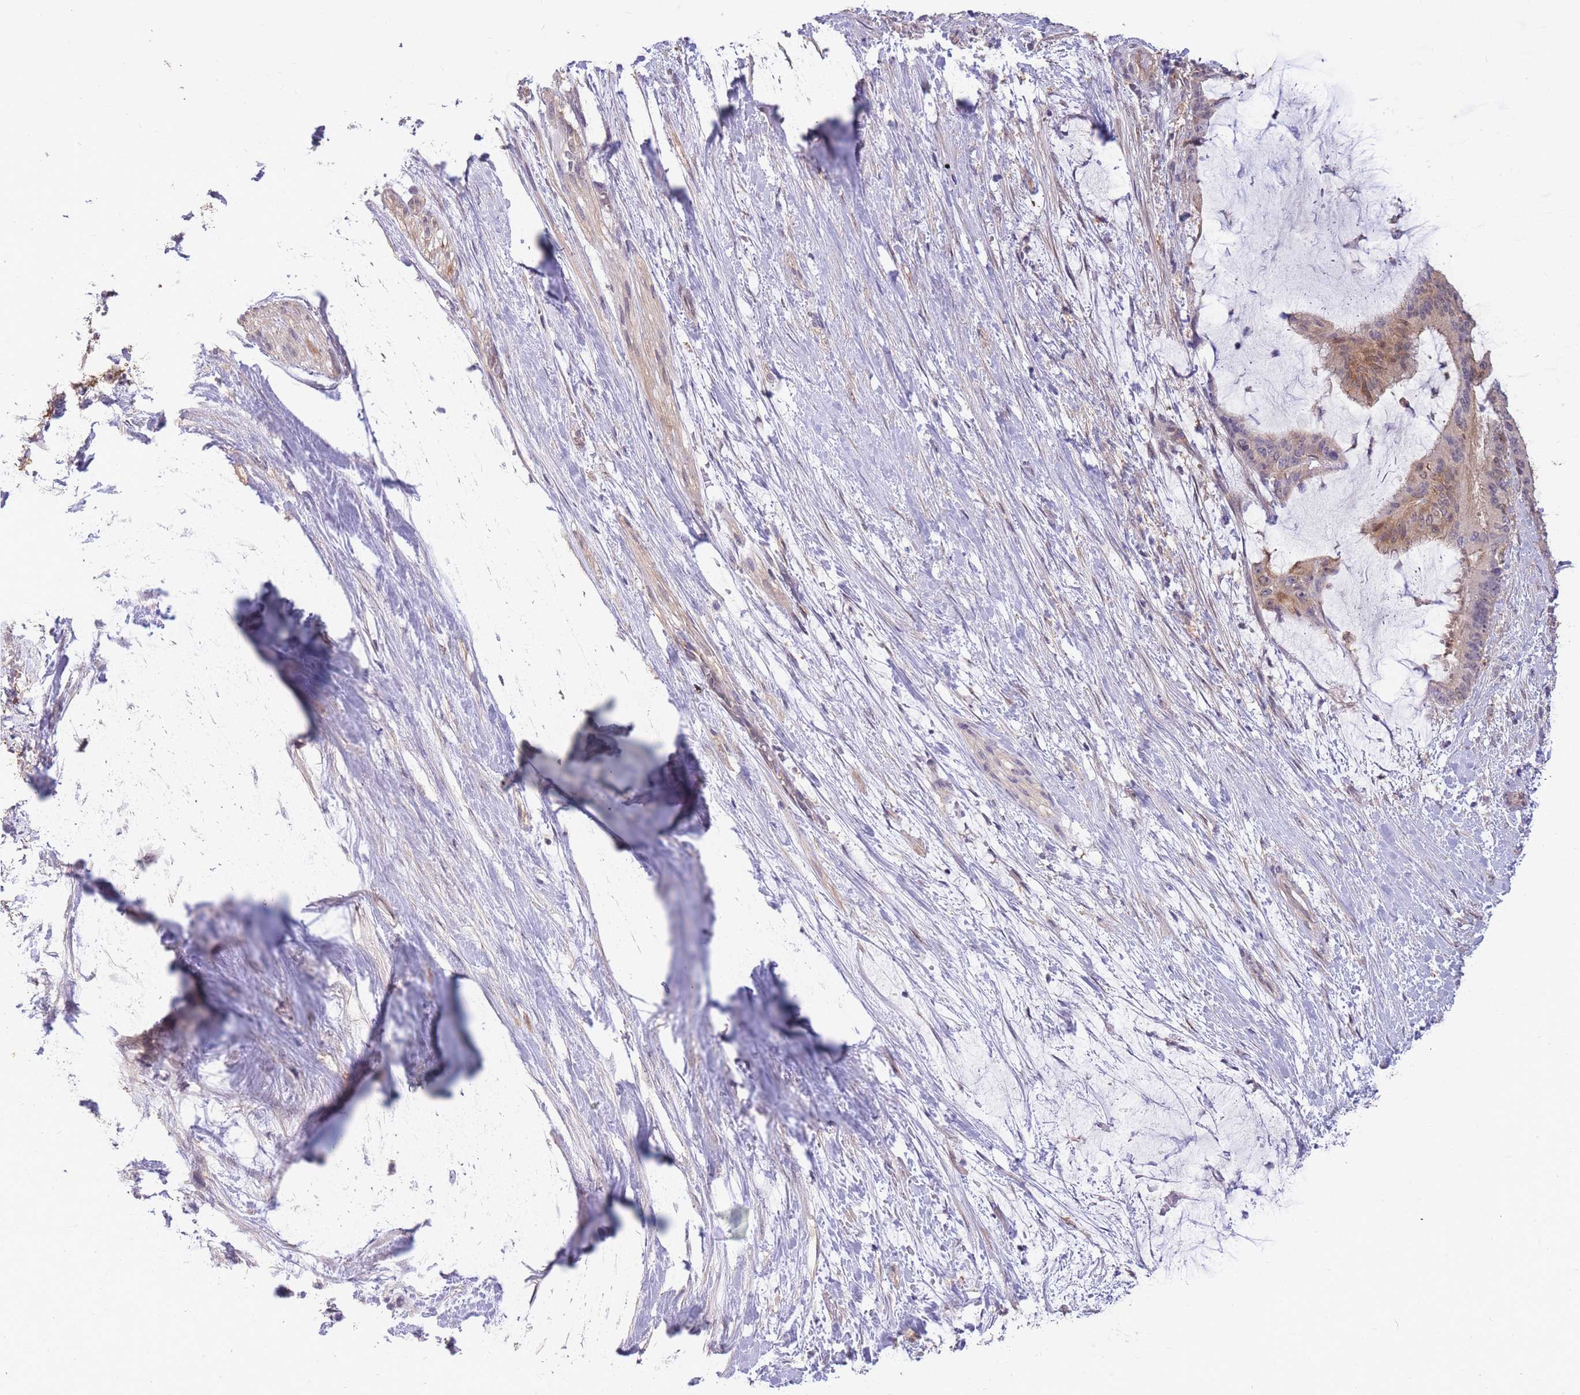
{"staining": {"intensity": "weak", "quantity": "25%-75%", "location": "cytoplasmic/membranous"}, "tissue": "liver cancer", "cell_type": "Tumor cells", "image_type": "cancer", "snomed": [{"axis": "morphology", "description": "Normal tissue, NOS"}, {"axis": "morphology", "description": "Cholangiocarcinoma"}, {"axis": "topography", "description": "Liver"}, {"axis": "topography", "description": "Peripheral nerve tissue"}], "caption": "Protein analysis of liver cancer tissue exhibits weak cytoplasmic/membranous staining in approximately 25%-75% of tumor cells. The staining was performed using DAB to visualize the protein expression in brown, while the nuclei were stained in blue with hematoxylin (Magnification: 20x).", "gene": "SMC6", "patient": {"sex": "female", "age": 73}}